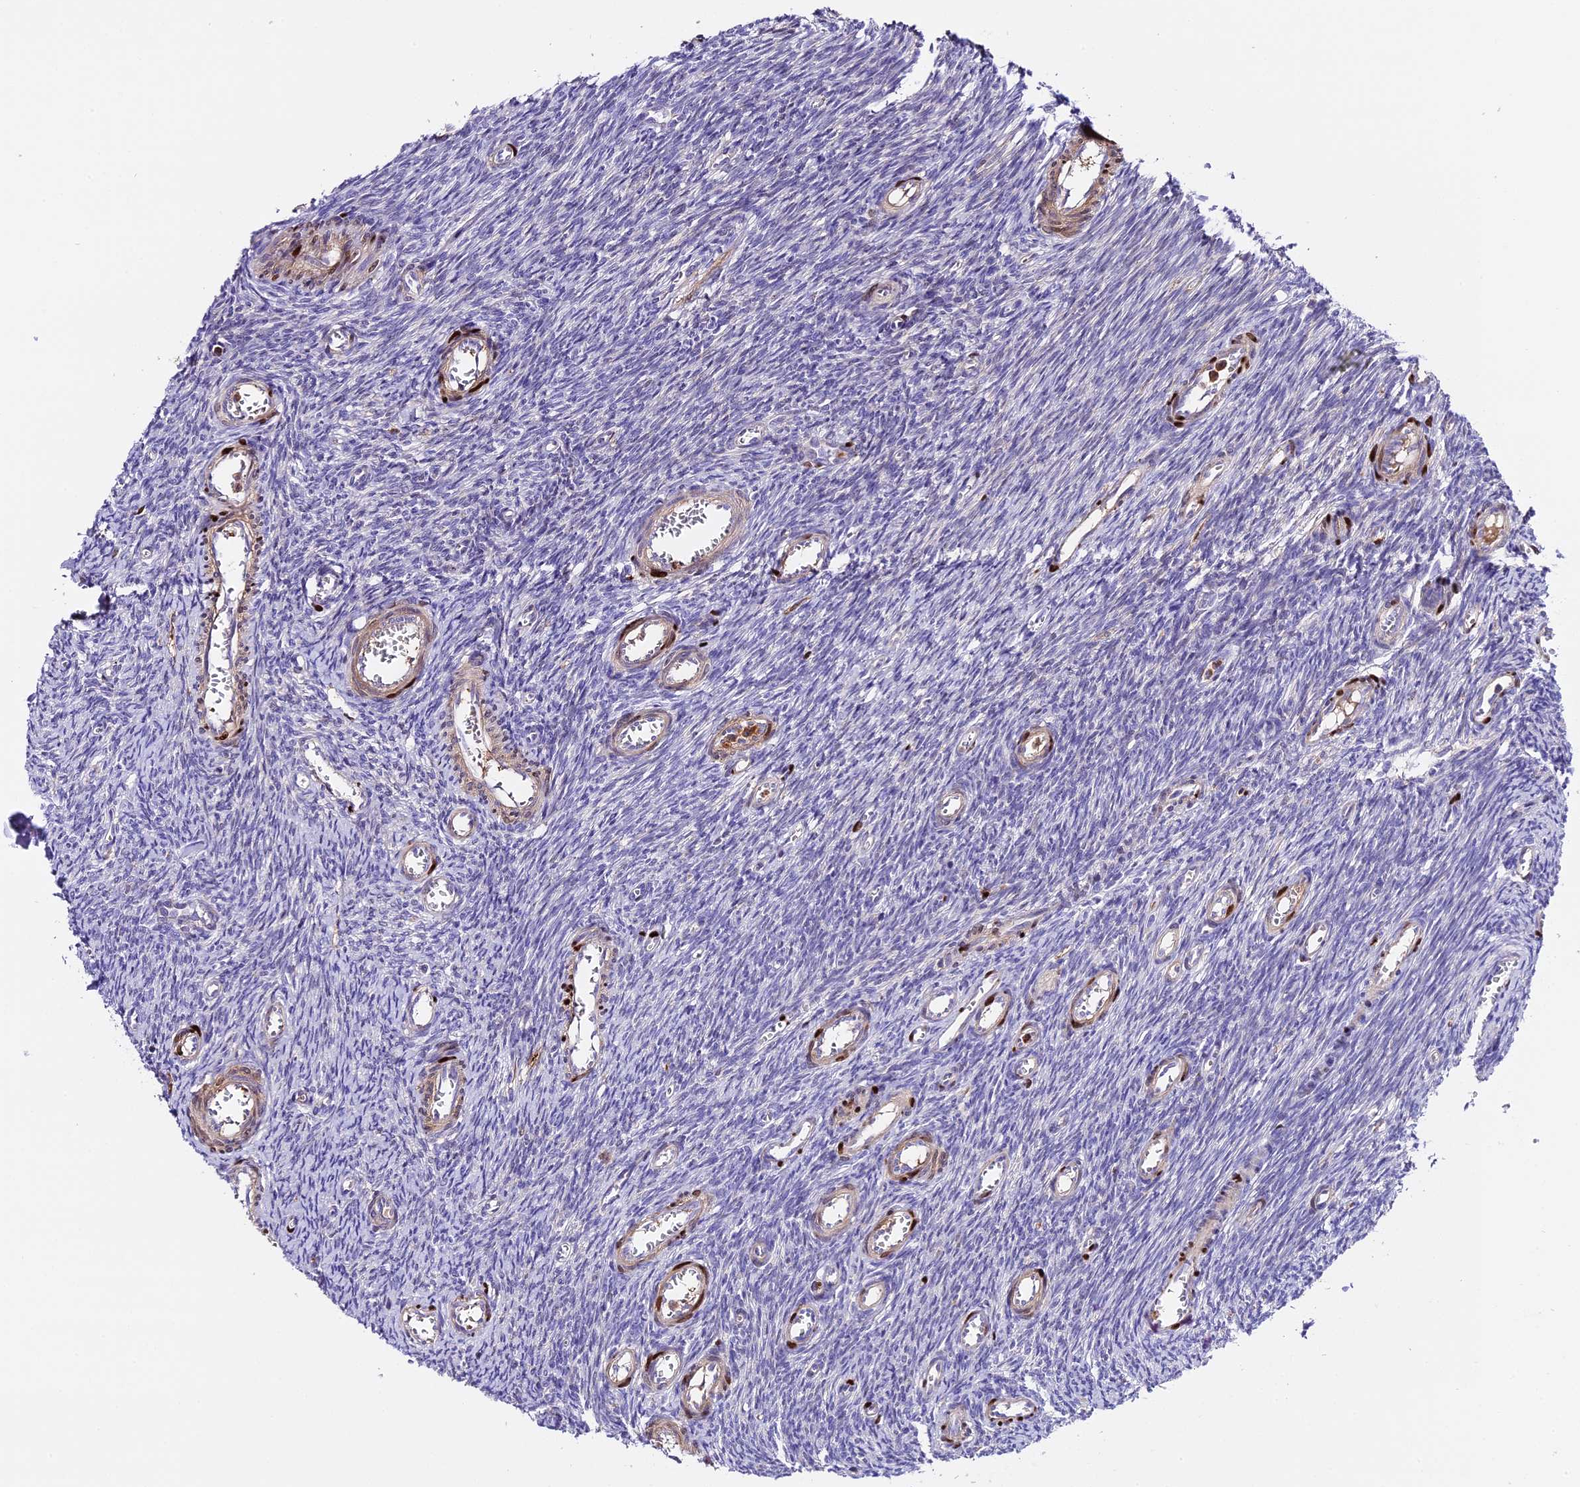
{"staining": {"intensity": "negative", "quantity": "none", "location": "none"}, "tissue": "ovary", "cell_type": "Ovarian stroma cells", "image_type": "normal", "snomed": [{"axis": "morphology", "description": "Normal tissue, NOS"}, {"axis": "topography", "description": "Ovary"}], "caption": "Immunohistochemical staining of normal human ovary displays no significant expression in ovarian stroma cells. (Immunohistochemistry, brightfield microscopy, high magnification).", "gene": "MAP3K7CL", "patient": {"sex": "female", "age": 44}}